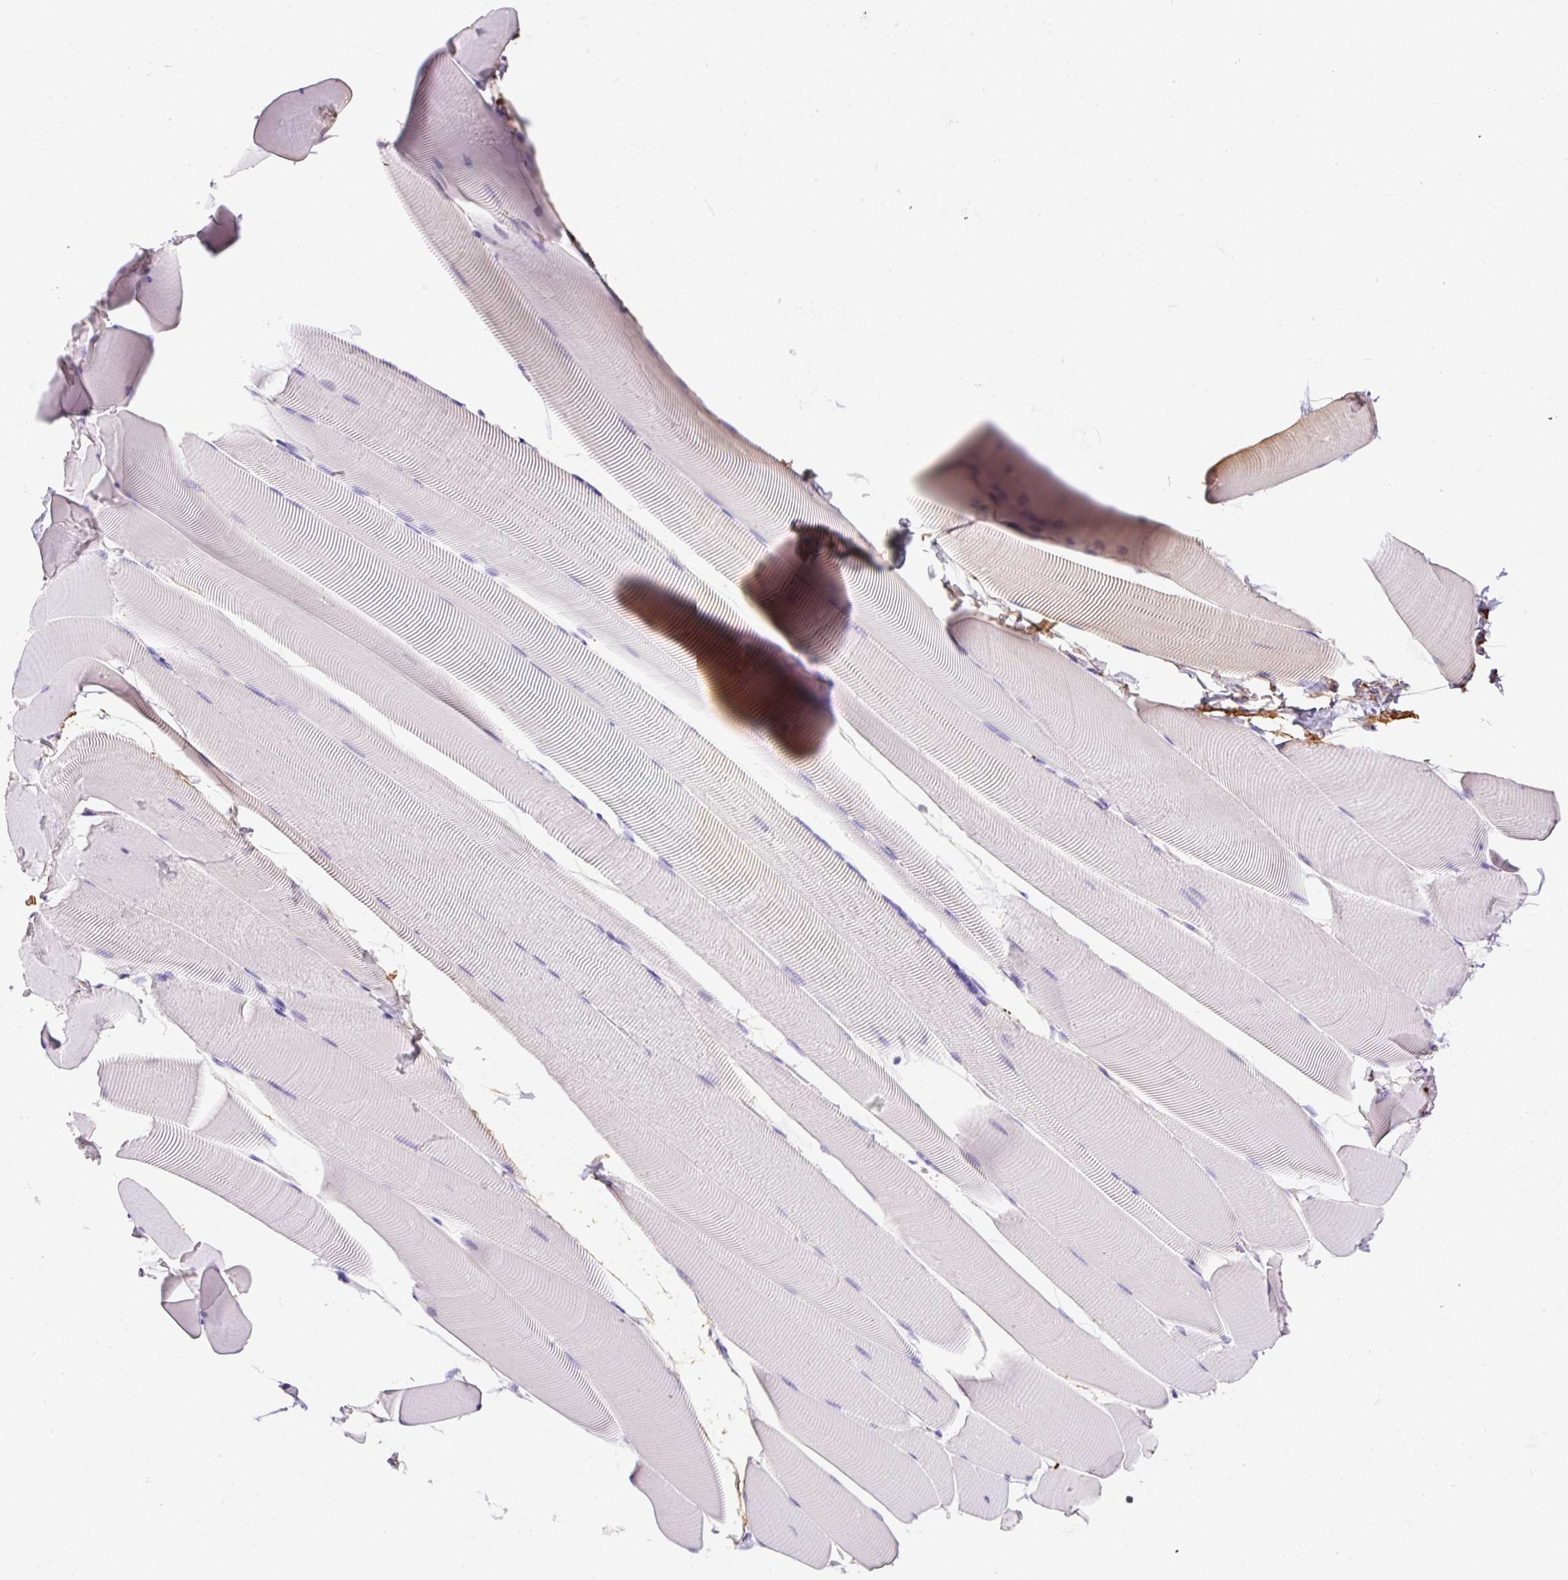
{"staining": {"intensity": "negative", "quantity": "none", "location": "none"}, "tissue": "skeletal muscle", "cell_type": "Myocytes", "image_type": "normal", "snomed": [{"axis": "morphology", "description": "Normal tissue, NOS"}, {"axis": "topography", "description": "Skeletal muscle"}], "caption": "The image exhibits no staining of myocytes in normal skeletal muscle. (DAB (3,3'-diaminobenzidine) immunohistochemistry visualized using brightfield microscopy, high magnification).", "gene": "APCS", "patient": {"sex": "male", "age": 25}}